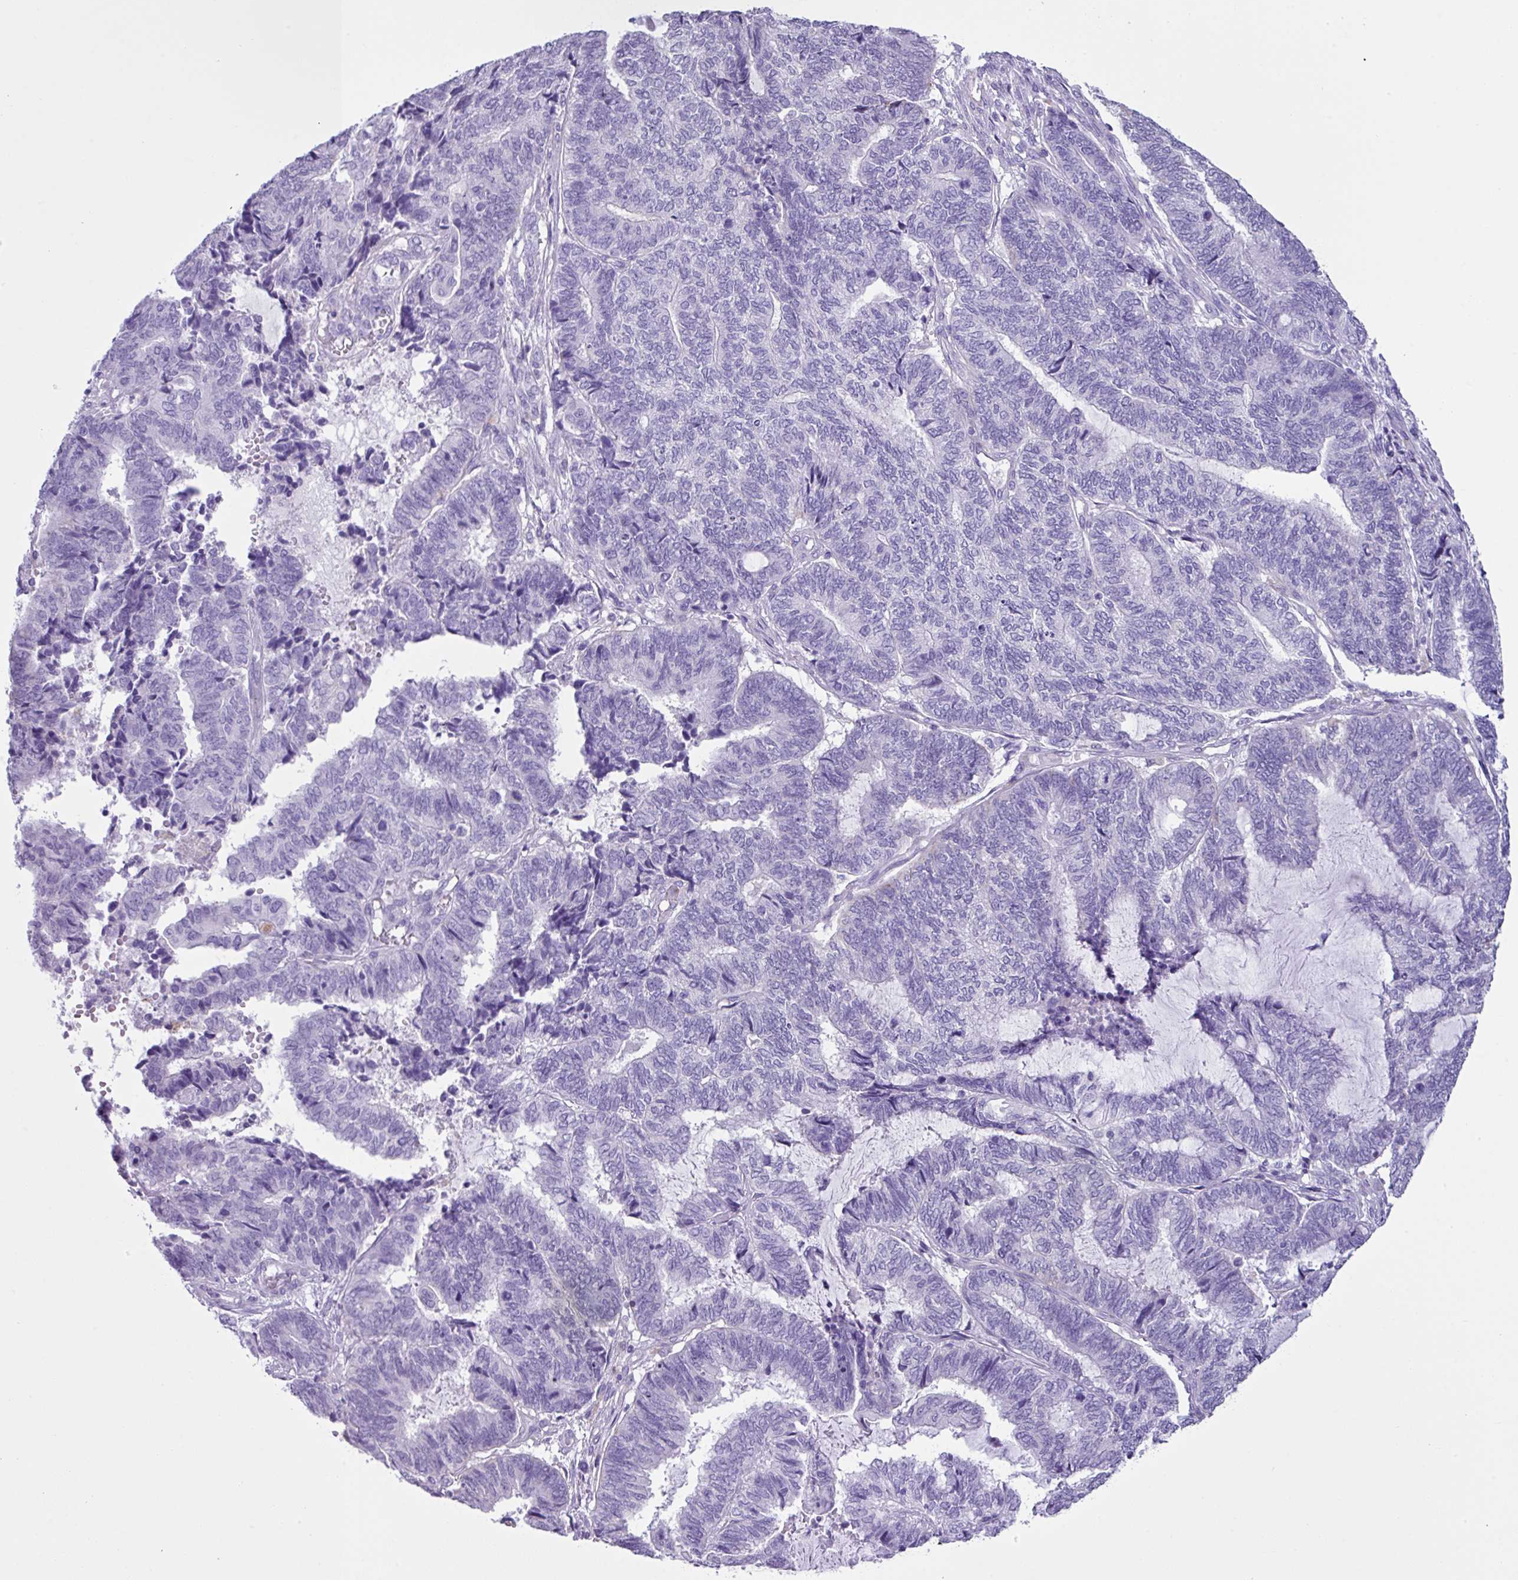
{"staining": {"intensity": "negative", "quantity": "none", "location": "none"}, "tissue": "endometrial cancer", "cell_type": "Tumor cells", "image_type": "cancer", "snomed": [{"axis": "morphology", "description": "Adenocarcinoma, NOS"}, {"axis": "topography", "description": "Uterus"}, {"axis": "topography", "description": "Endometrium"}], "caption": "Tumor cells show no significant protein positivity in adenocarcinoma (endometrial). (DAB (3,3'-diaminobenzidine) immunohistochemistry with hematoxylin counter stain).", "gene": "ZNF568", "patient": {"sex": "female", "age": 70}}